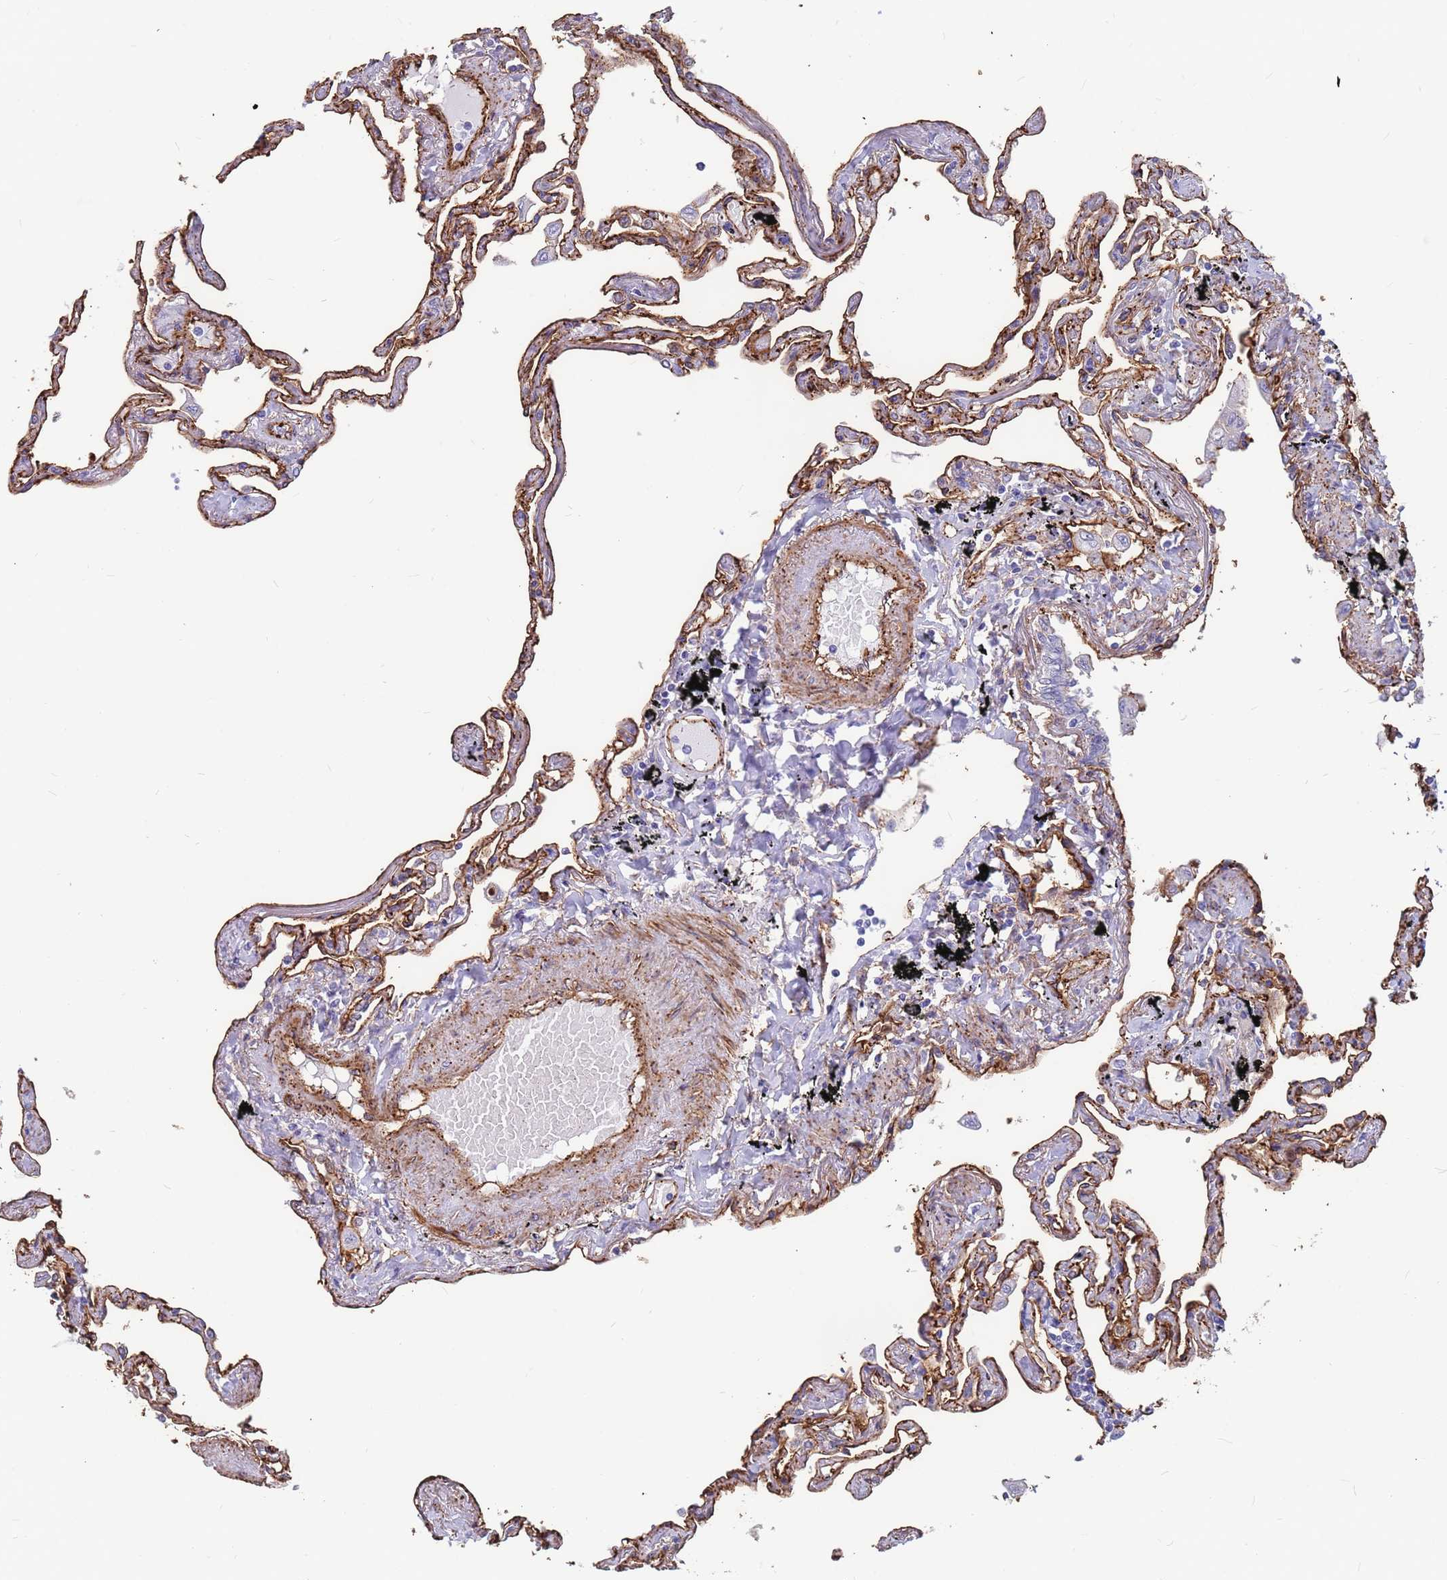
{"staining": {"intensity": "moderate", "quantity": "<25%", "location": "cytoplasmic/membranous"}, "tissue": "lung", "cell_type": "Alveolar cells", "image_type": "normal", "snomed": [{"axis": "morphology", "description": "Normal tissue, NOS"}, {"axis": "topography", "description": "Lung"}], "caption": "Brown immunohistochemical staining in unremarkable lung demonstrates moderate cytoplasmic/membranous expression in approximately <25% of alveolar cells. The staining was performed using DAB to visualize the protein expression in brown, while the nuclei were stained in blue with hematoxylin (Magnification: 20x).", "gene": "EHD2", "patient": {"sex": "female", "age": 67}}